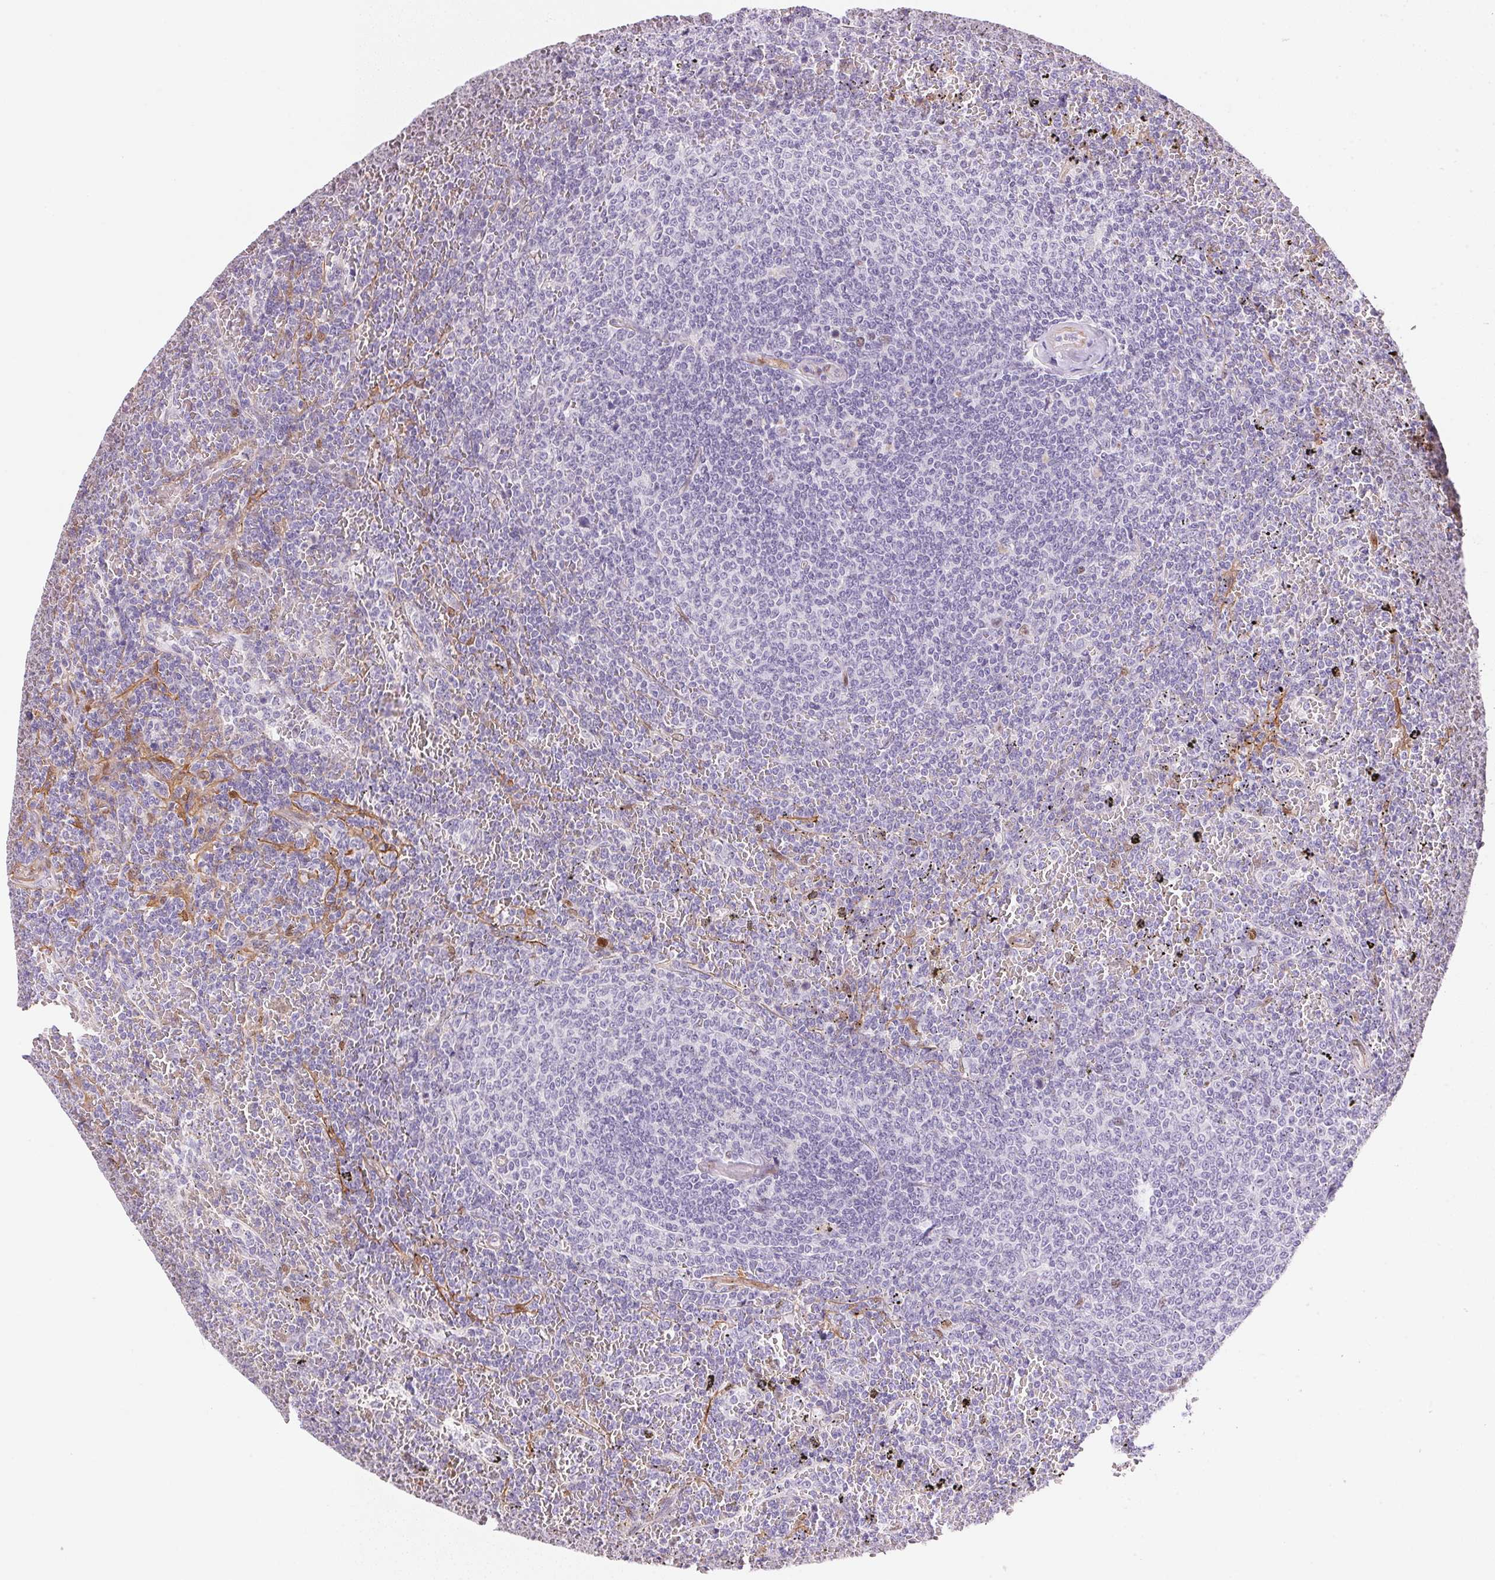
{"staining": {"intensity": "negative", "quantity": "none", "location": "none"}, "tissue": "lymphoma", "cell_type": "Tumor cells", "image_type": "cancer", "snomed": [{"axis": "morphology", "description": "Malignant lymphoma, non-Hodgkin's type, Low grade"}, {"axis": "topography", "description": "Spleen"}], "caption": "Immunohistochemical staining of human lymphoma reveals no significant positivity in tumor cells.", "gene": "SMTN", "patient": {"sex": "female", "age": 77}}